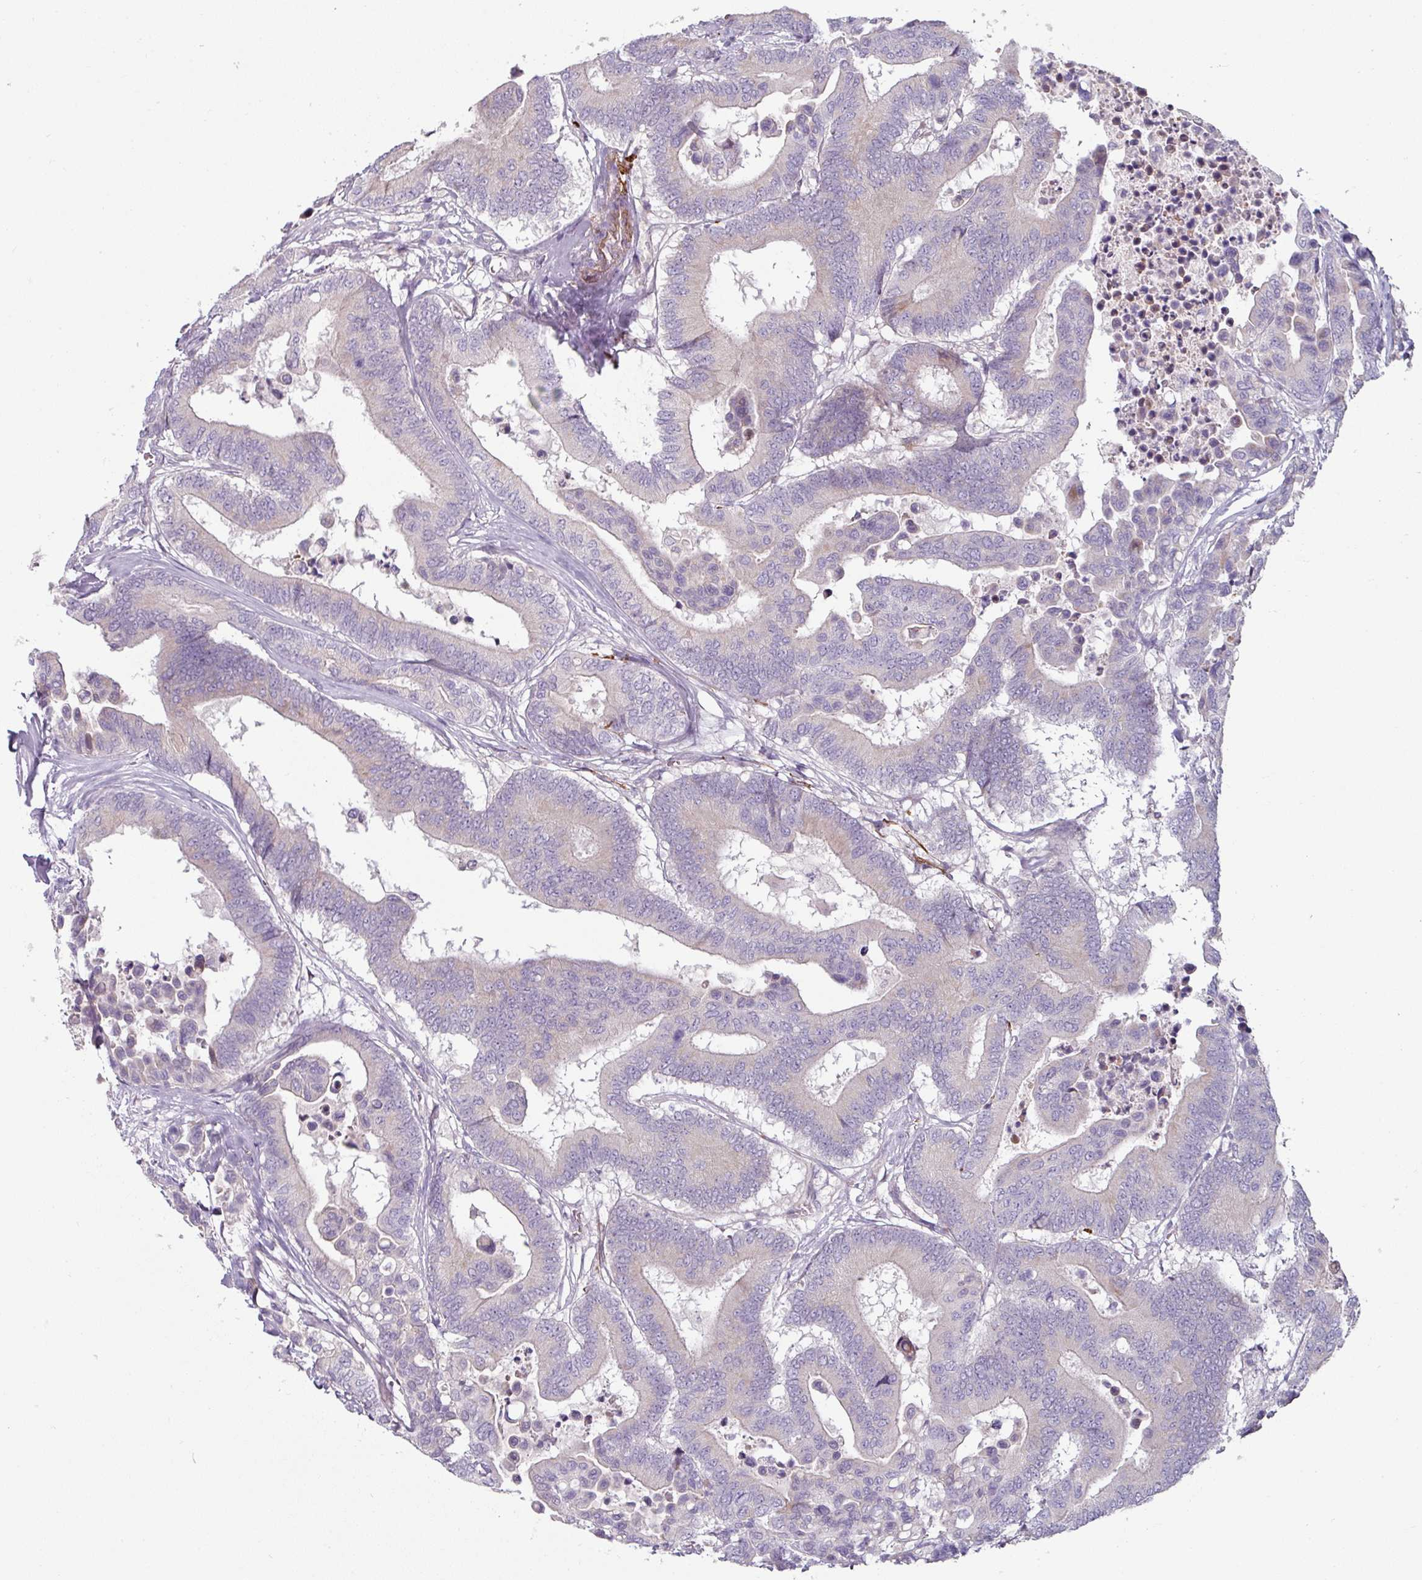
{"staining": {"intensity": "negative", "quantity": "none", "location": "none"}, "tissue": "colorectal cancer", "cell_type": "Tumor cells", "image_type": "cancer", "snomed": [{"axis": "morphology", "description": "Normal tissue, NOS"}, {"axis": "morphology", "description": "Adenocarcinoma, NOS"}, {"axis": "topography", "description": "Colon"}], "caption": "The micrograph exhibits no staining of tumor cells in colorectal adenocarcinoma.", "gene": "MTMR14", "patient": {"sex": "male", "age": 82}}